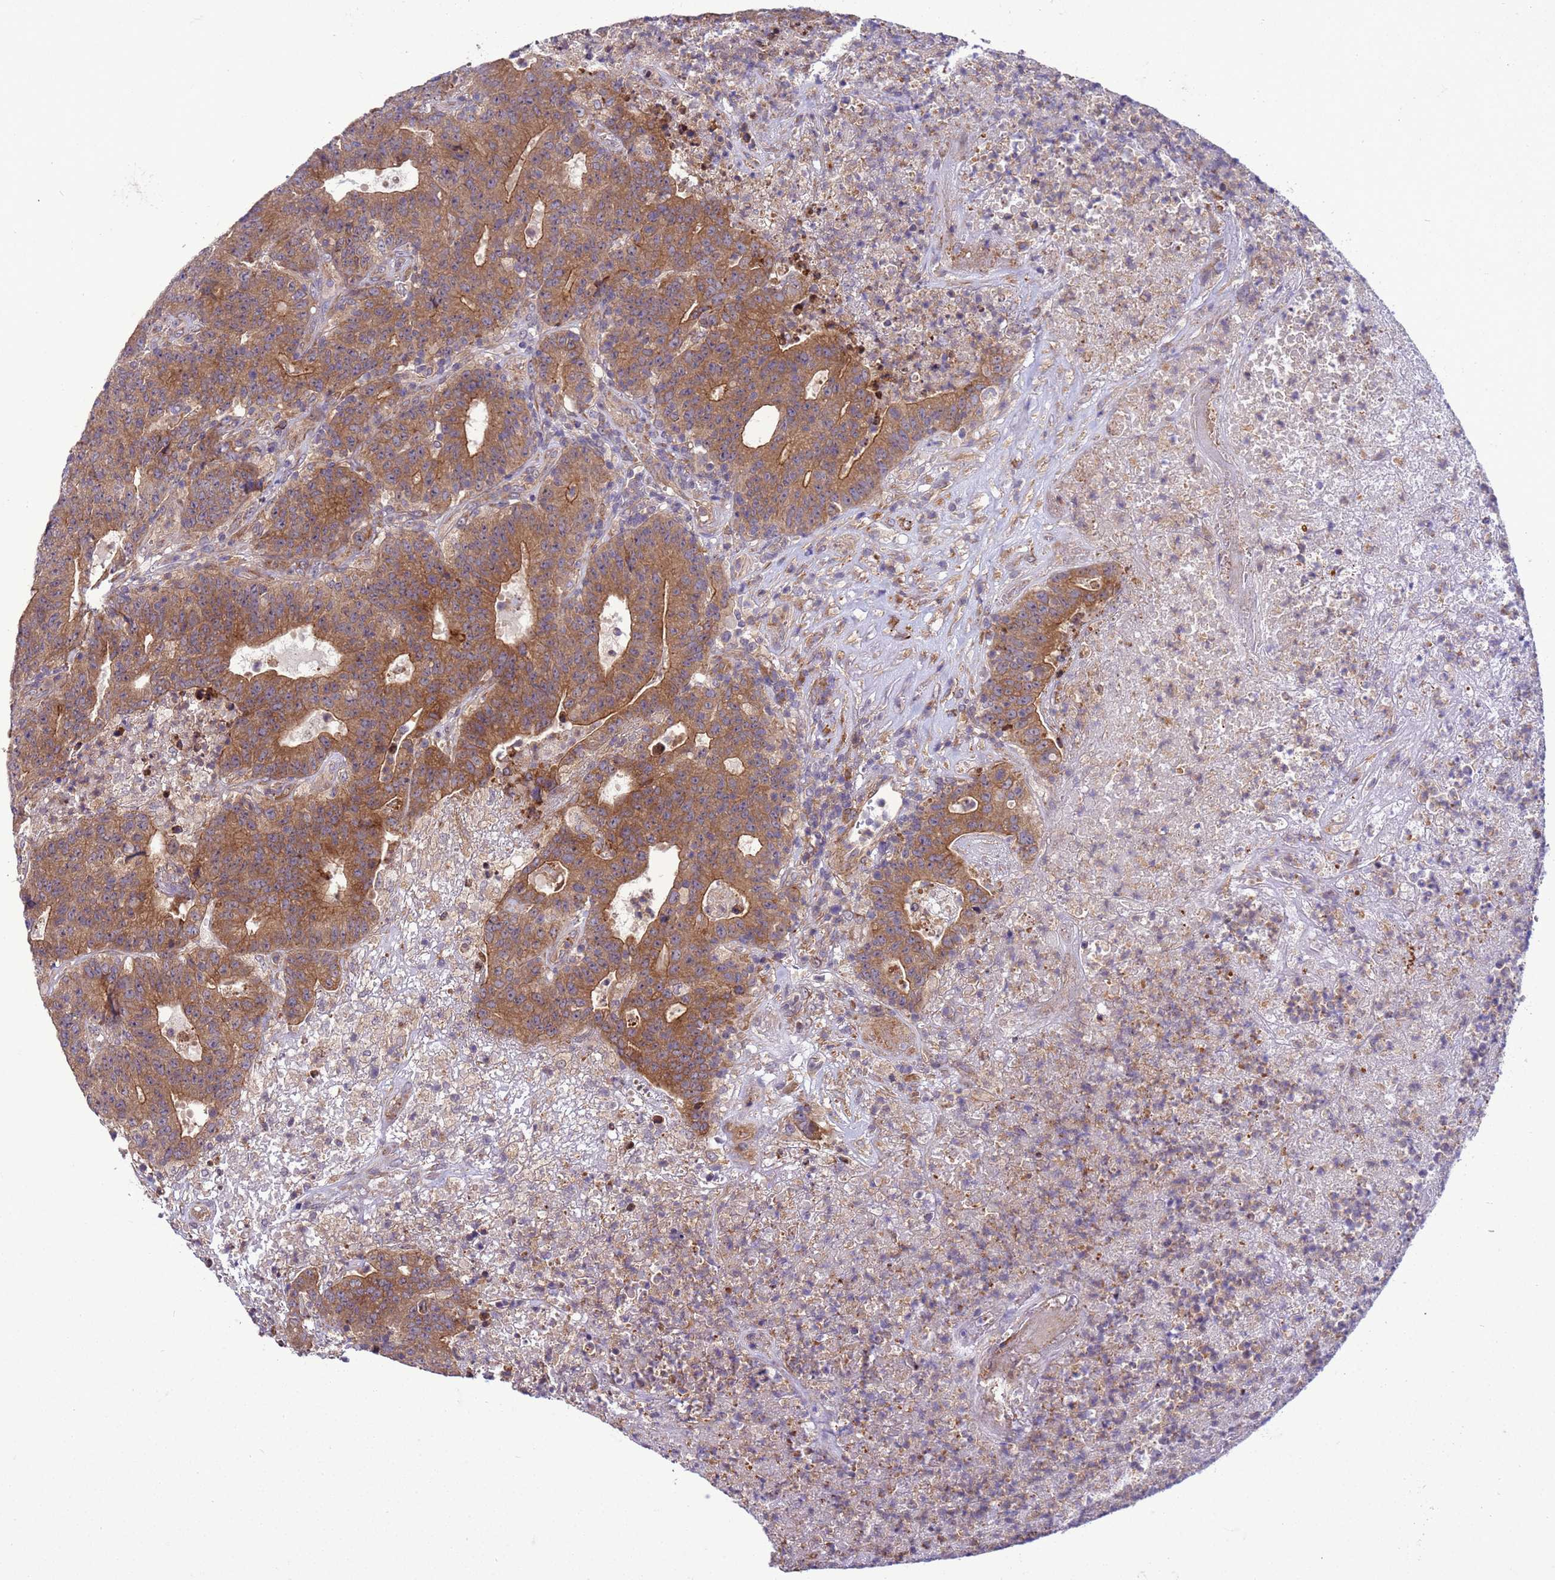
{"staining": {"intensity": "moderate", "quantity": ">75%", "location": "cytoplasmic/membranous"}, "tissue": "colorectal cancer", "cell_type": "Tumor cells", "image_type": "cancer", "snomed": [{"axis": "morphology", "description": "Adenocarcinoma, NOS"}, {"axis": "topography", "description": "Colon"}], "caption": "Moderate cytoplasmic/membranous expression is seen in about >75% of tumor cells in colorectal cancer (adenocarcinoma).", "gene": "GEN1", "patient": {"sex": "female", "age": 75}}